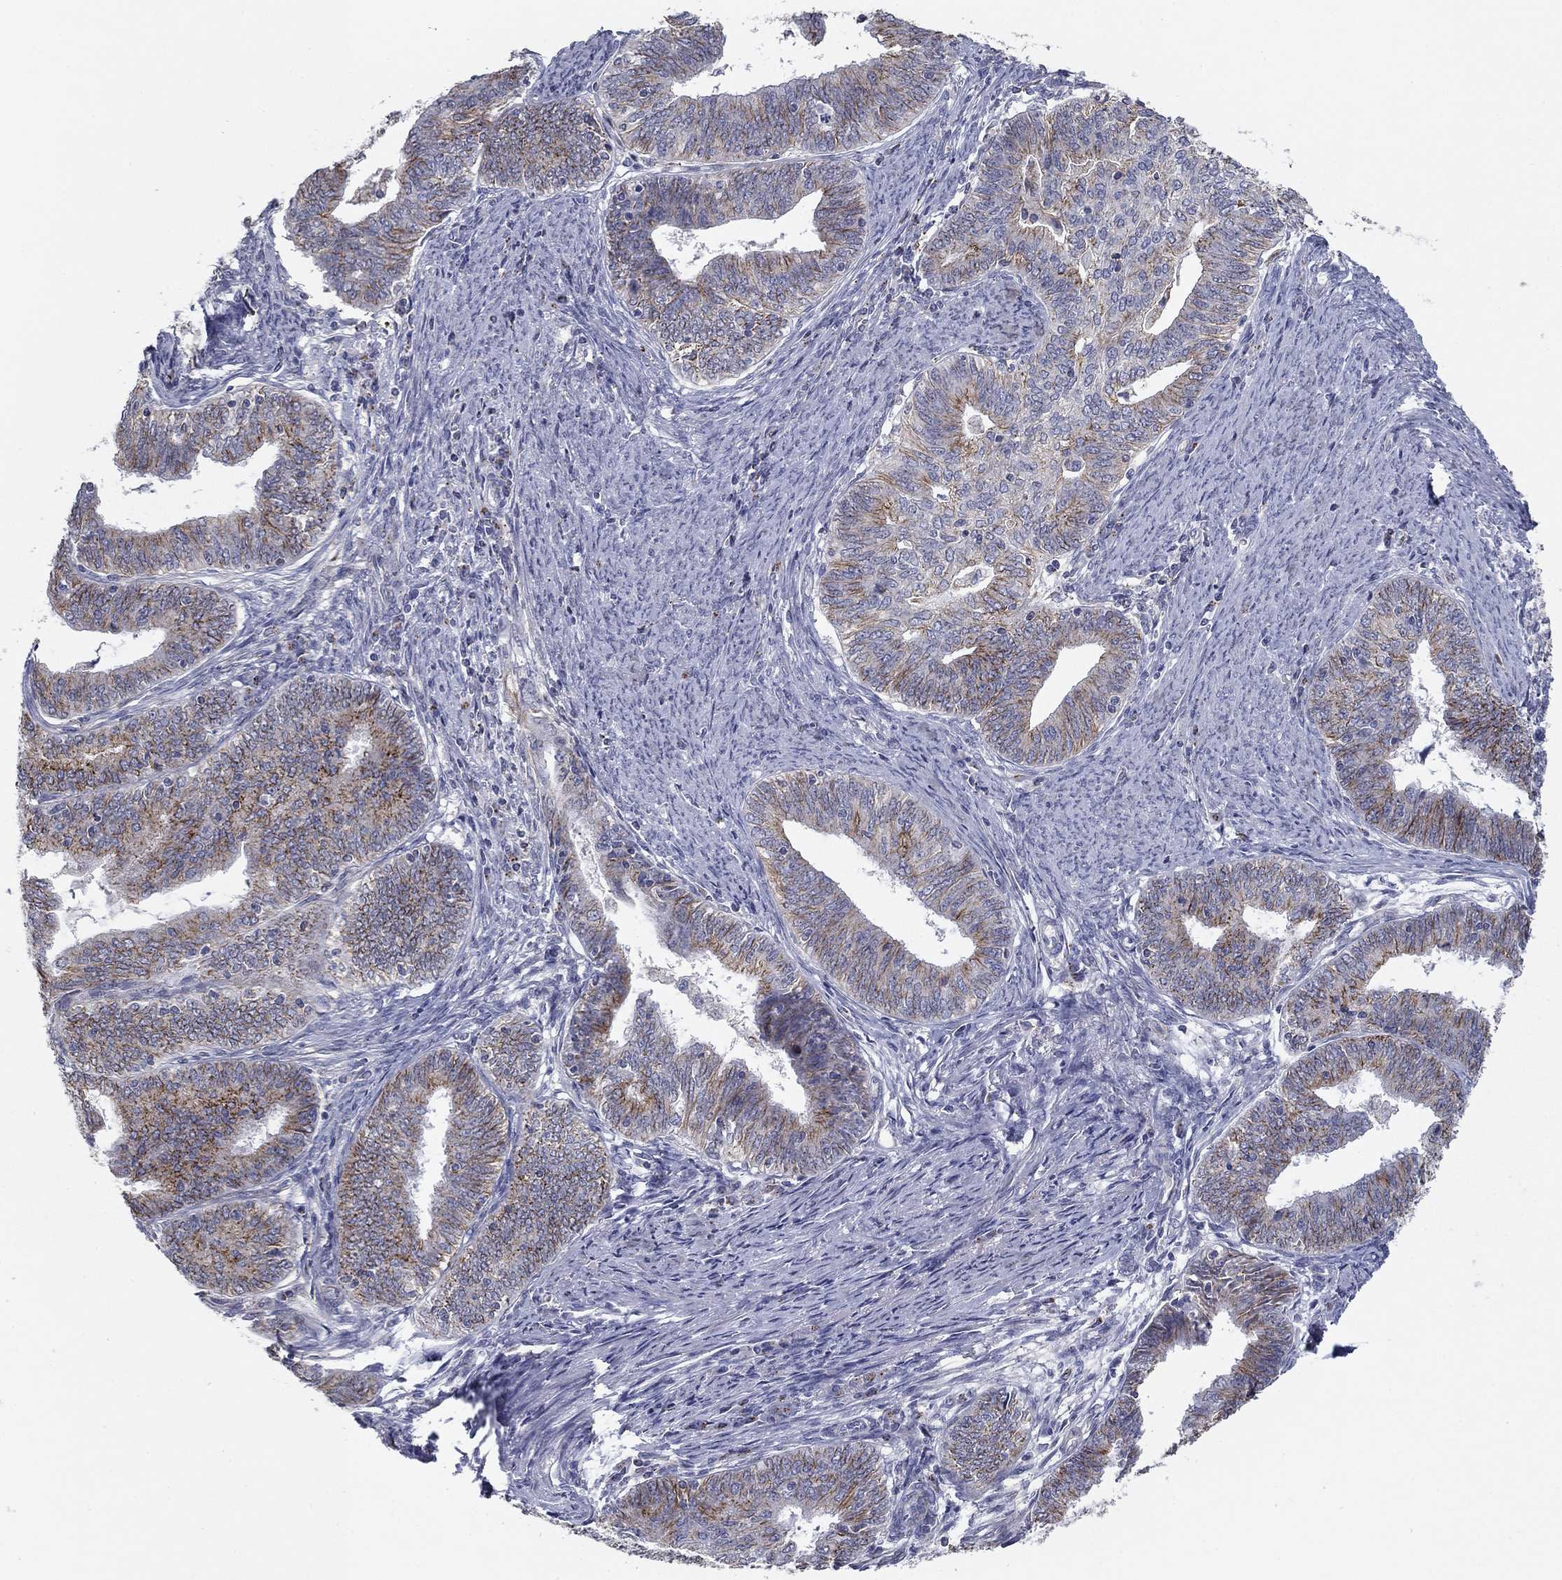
{"staining": {"intensity": "moderate", "quantity": "<25%", "location": "cytoplasmic/membranous"}, "tissue": "endometrial cancer", "cell_type": "Tumor cells", "image_type": "cancer", "snomed": [{"axis": "morphology", "description": "Adenocarcinoma, NOS"}, {"axis": "topography", "description": "Endometrium"}], "caption": "This is a micrograph of IHC staining of endometrial cancer, which shows moderate staining in the cytoplasmic/membranous of tumor cells.", "gene": "SEPTIN3", "patient": {"sex": "female", "age": 82}}